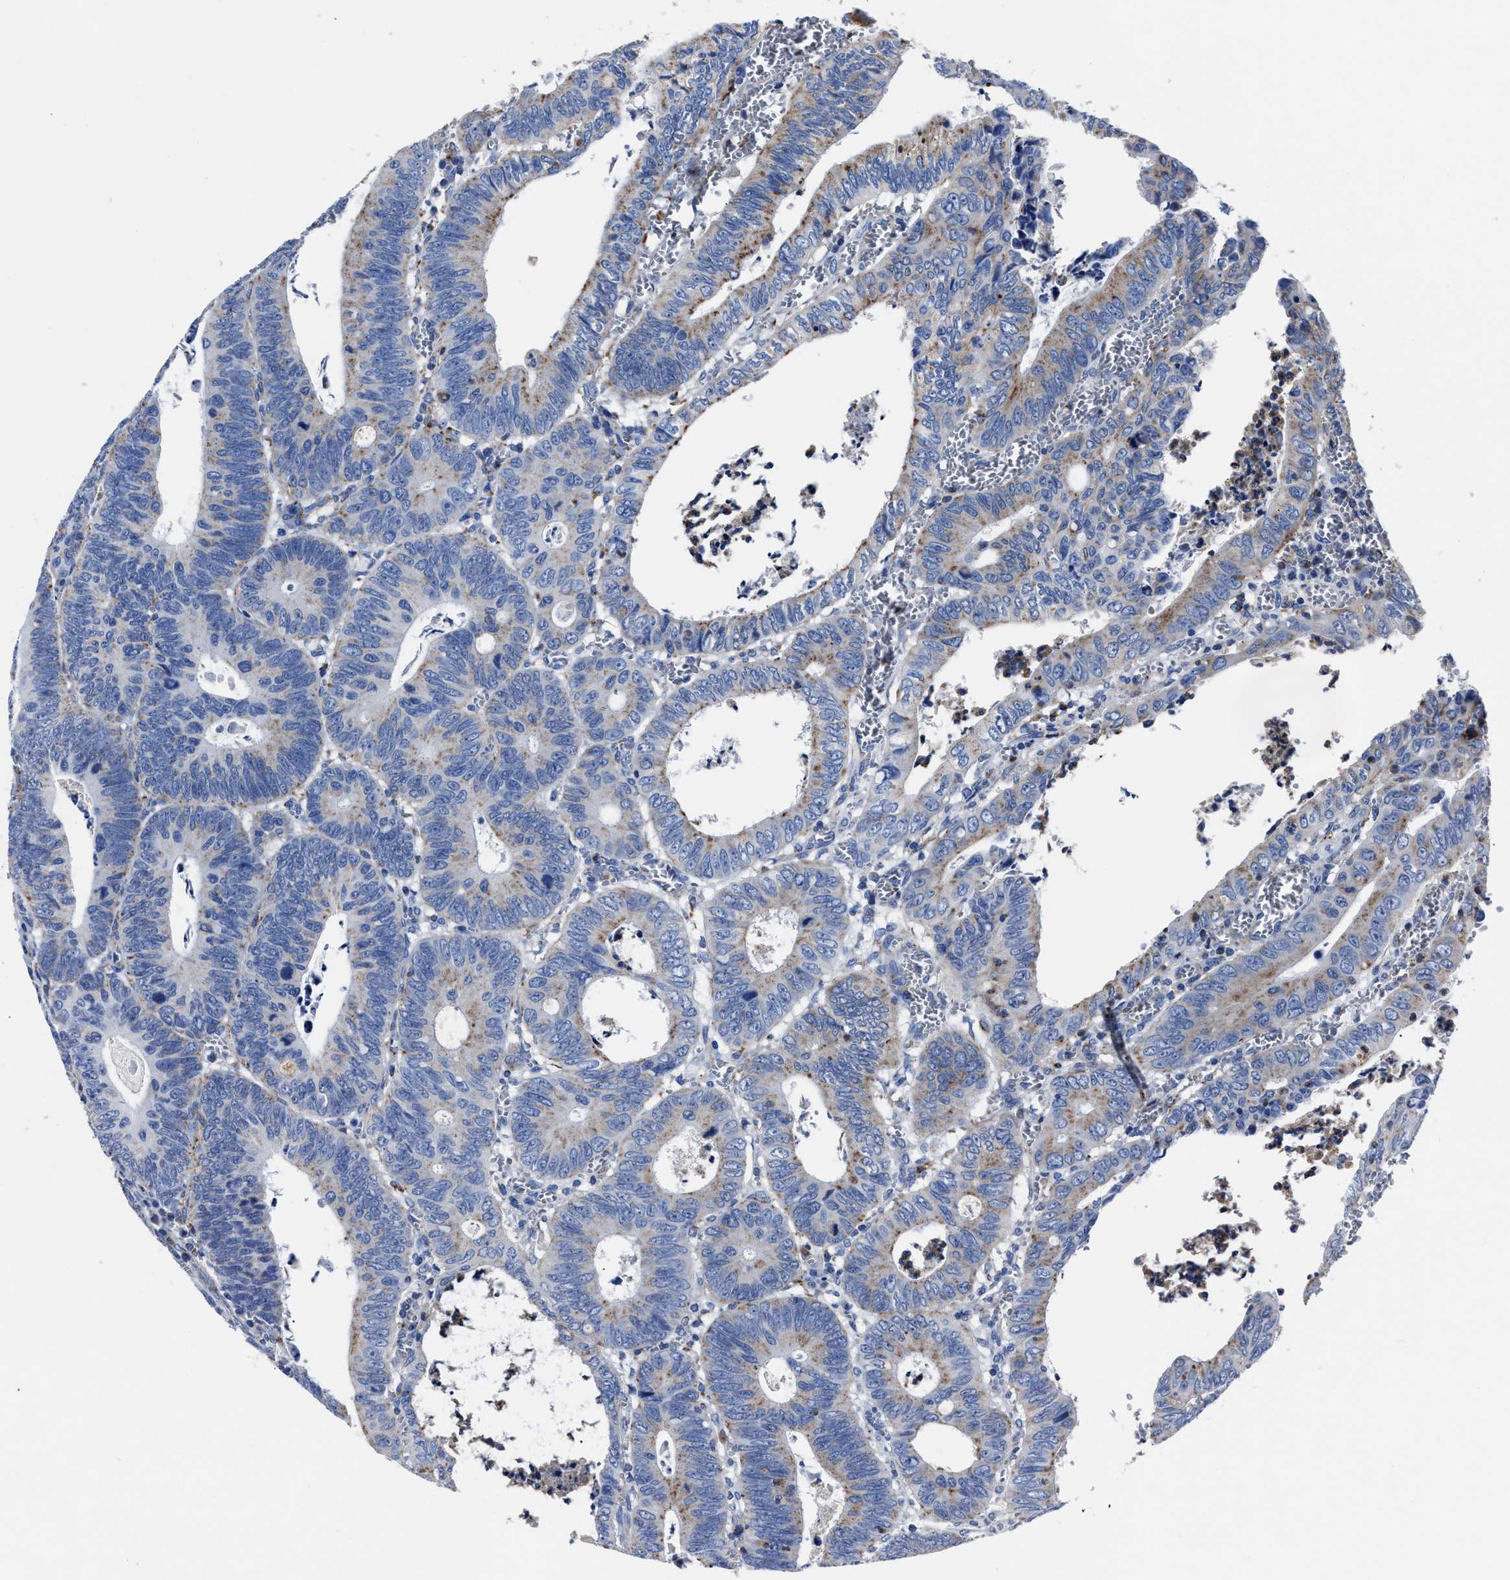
{"staining": {"intensity": "moderate", "quantity": "<25%", "location": "cytoplasmic/membranous"}, "tissue": "colorectal cancer", "cell_type": "Tumor cells", "image_type": "cancer", "snomed": [{"axis": "morphology", "description": "Inflammation, NOS"}, {"axis": "morphology", "description": "Adenocarcinoma, NOS"}, {"axis": "topography", "description": "Colon"}], "caption": "The micrograph displays immunohistochemical staining of colorectal adenocarcinoma. There is moderate cytoplasmic/membranous expression is identified in about <25% of tumor cells.", "gene": "LAMTOR4", "patient": {"sex": "male", "age": 72}}